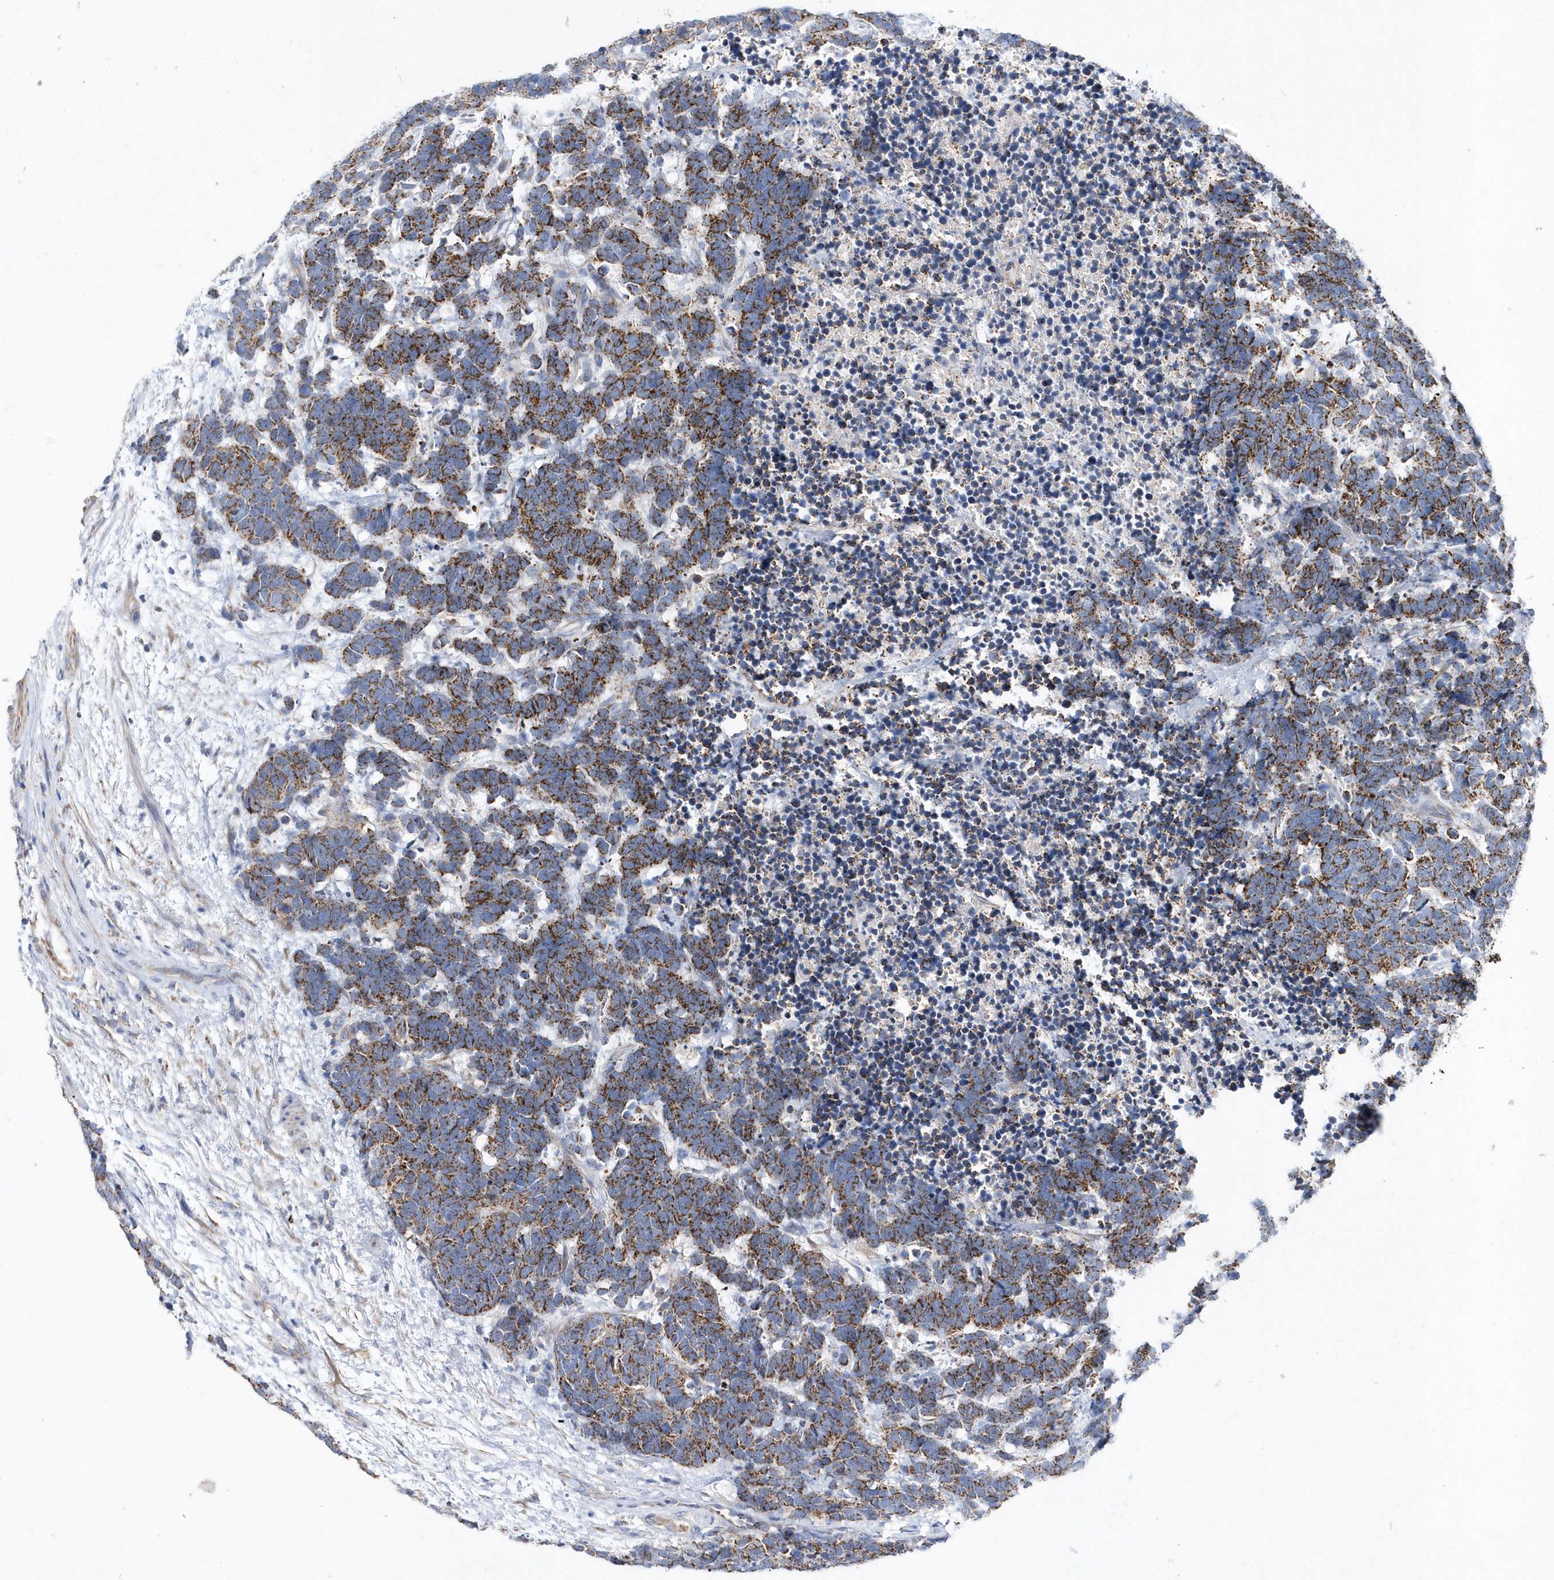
{"staining": {"intensity": "strong", "quantity": ">75%", "location": "cytoplasmic/membranous"}, "tissue": "carcinoid", "cell_type": "Tumor cells", "image_type": "cancer", "snomed": [{"axis": "morphology", "description": "Carcinoma, NOS"}, {"axis": "morphology", "description": "Carcinoid, malignant, NOS"}, {"axis": "topography", "description": "Urinary bladder"}], "caption": "Carcinoid stained for a protein reveals strong cytoplasmic/membranous positivity in tumor cells.", "gene": "METTL8", "patient": {"sex": "male", "age": 57}}